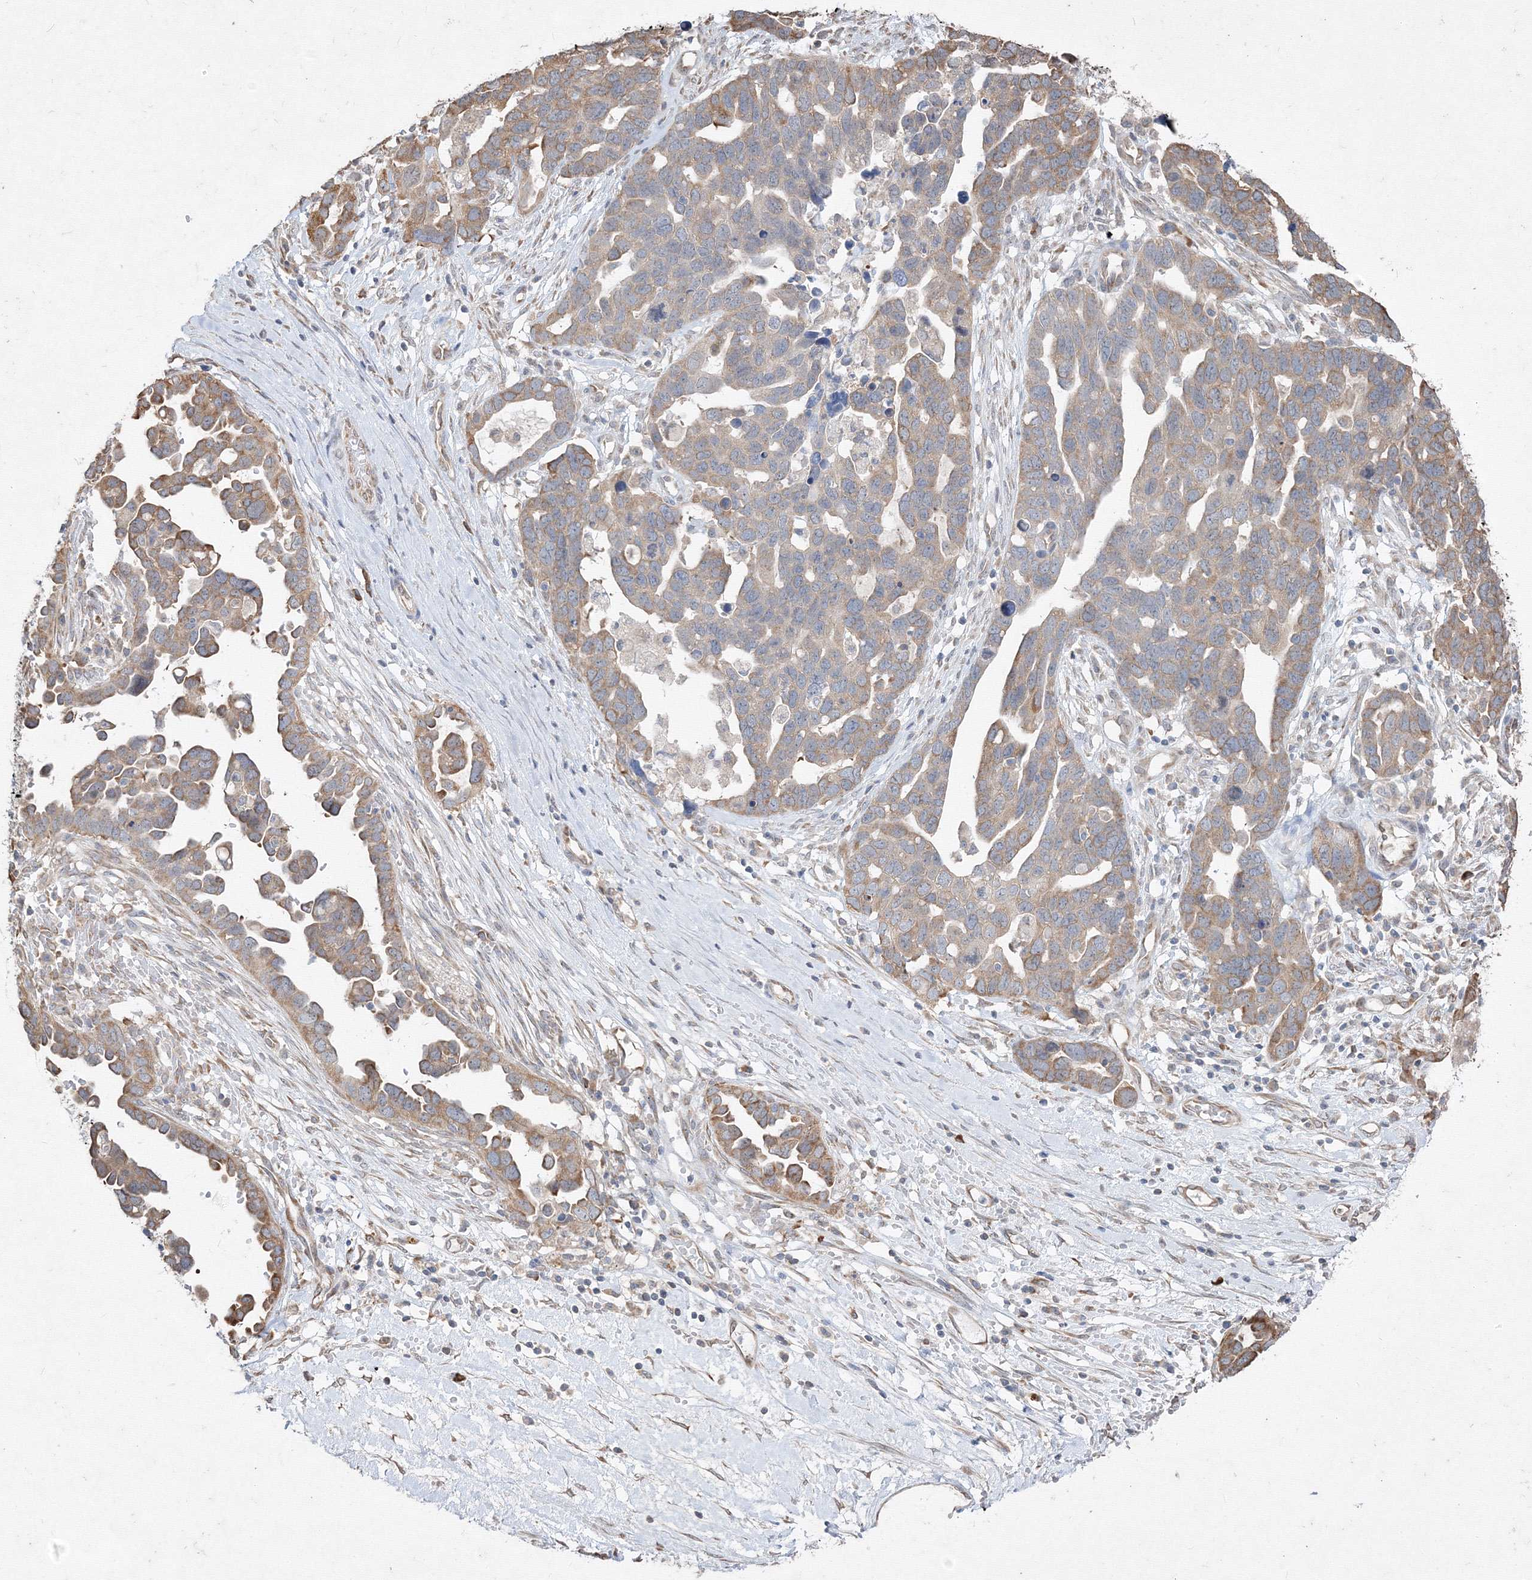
{"staining": {"intensity": "moderate", "quantity": "25%-75%", "location": "cytoplasmic/membranous"}, "tissue": "ovarian cancer", "cell_type": "Tumor cells", "image_type": "cancer", "snomed": [{"axis": "morphology", "description": "Cystadenocarcinoma, serous, NOS"}, {"axis": "topography", "description": "Ovary"}], "caption": "The photomicrograph demonstrates immunohistochemical staining of serous cystadenocarcinoma (ovarian). There is moderate cytoplasmic/membranous expression is present in about 25%-75% of tumor cells.", "gene": "FBXL8", "patient": {"sex": "female", "age": 54}}